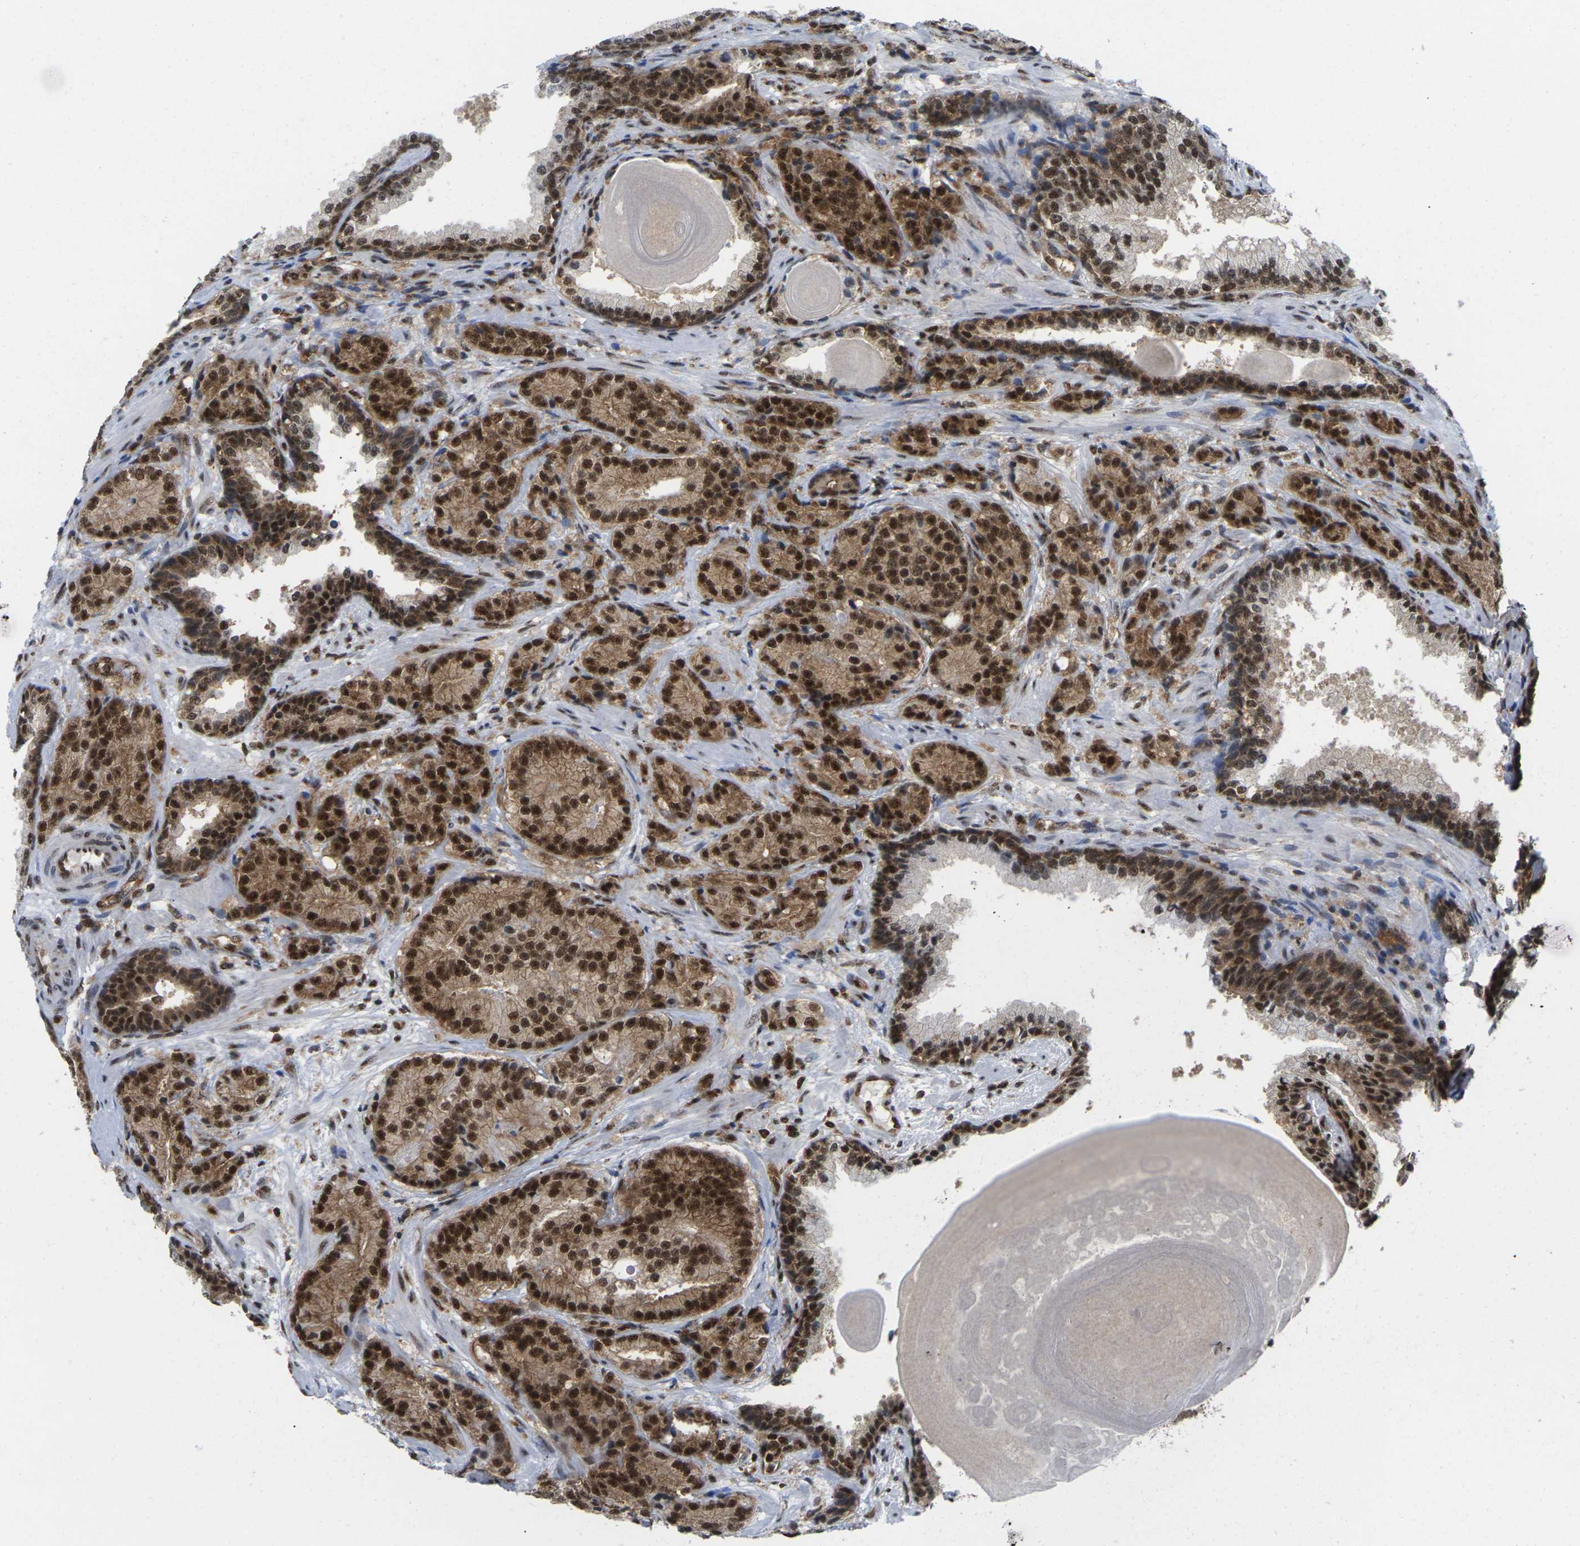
{"staining": {"intensity": "strong", "quantity": ">75%", "location": "cytoplasmic/membranous,nuclear"}, "tissue": "prostate cancer", "cell_type": "Tumor cells", "image_type": "cancer", "snomed": [{"axis": "morphology", "description": "Adenocarcinoma, High grade"}, {"axis": "topography", "description": "Prostate"}], "caption": "Immunohistochemical staining of high-grade adenocarcinoma (prostate) exhibits high levels of strong cytoplasmic/membranous and nuclear protein staining in approximately >75% of tumor cells.", "gene": "MAGOH", "patient": {"sex": "male", "age": 61}}